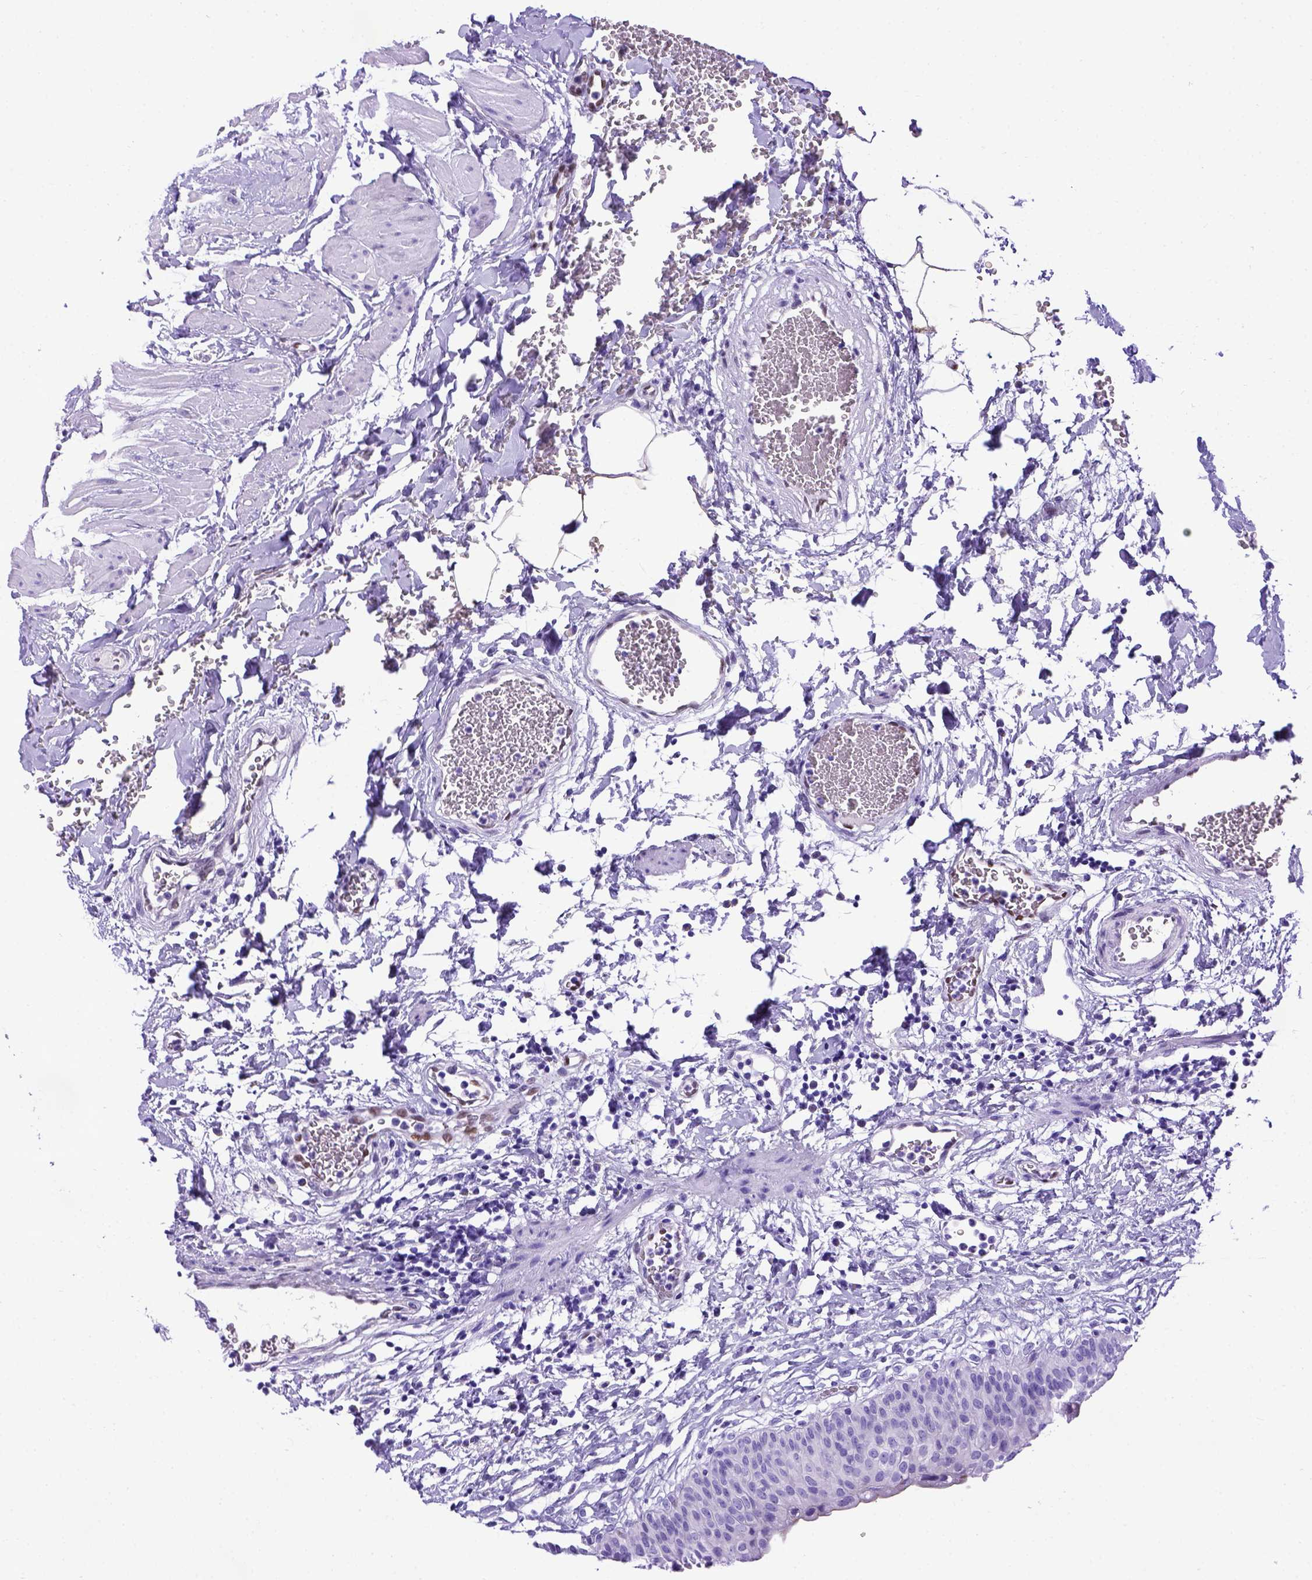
{"staining": {"intensity": "negative", "quantity": "none", "location": "none"}, "tissue": "urinary bladder", "cell_type": "Urothelial cells", "image_type": "normal", "snomed": [{"axis": "morphology", "description": "Normal tissue, NOS"}, {"axis": "topography", "description": "Urinary bladder"}], "caption": "Protein analysis of unremarkable urinary bladder shows no significant staining in urothelial cells. (DAB (3,3'-diaminobenzidine) immunohistochemistry (IHC), high magnification).", "gene": "MEOX2", "patient": {"sex": "male", "age": 55}}